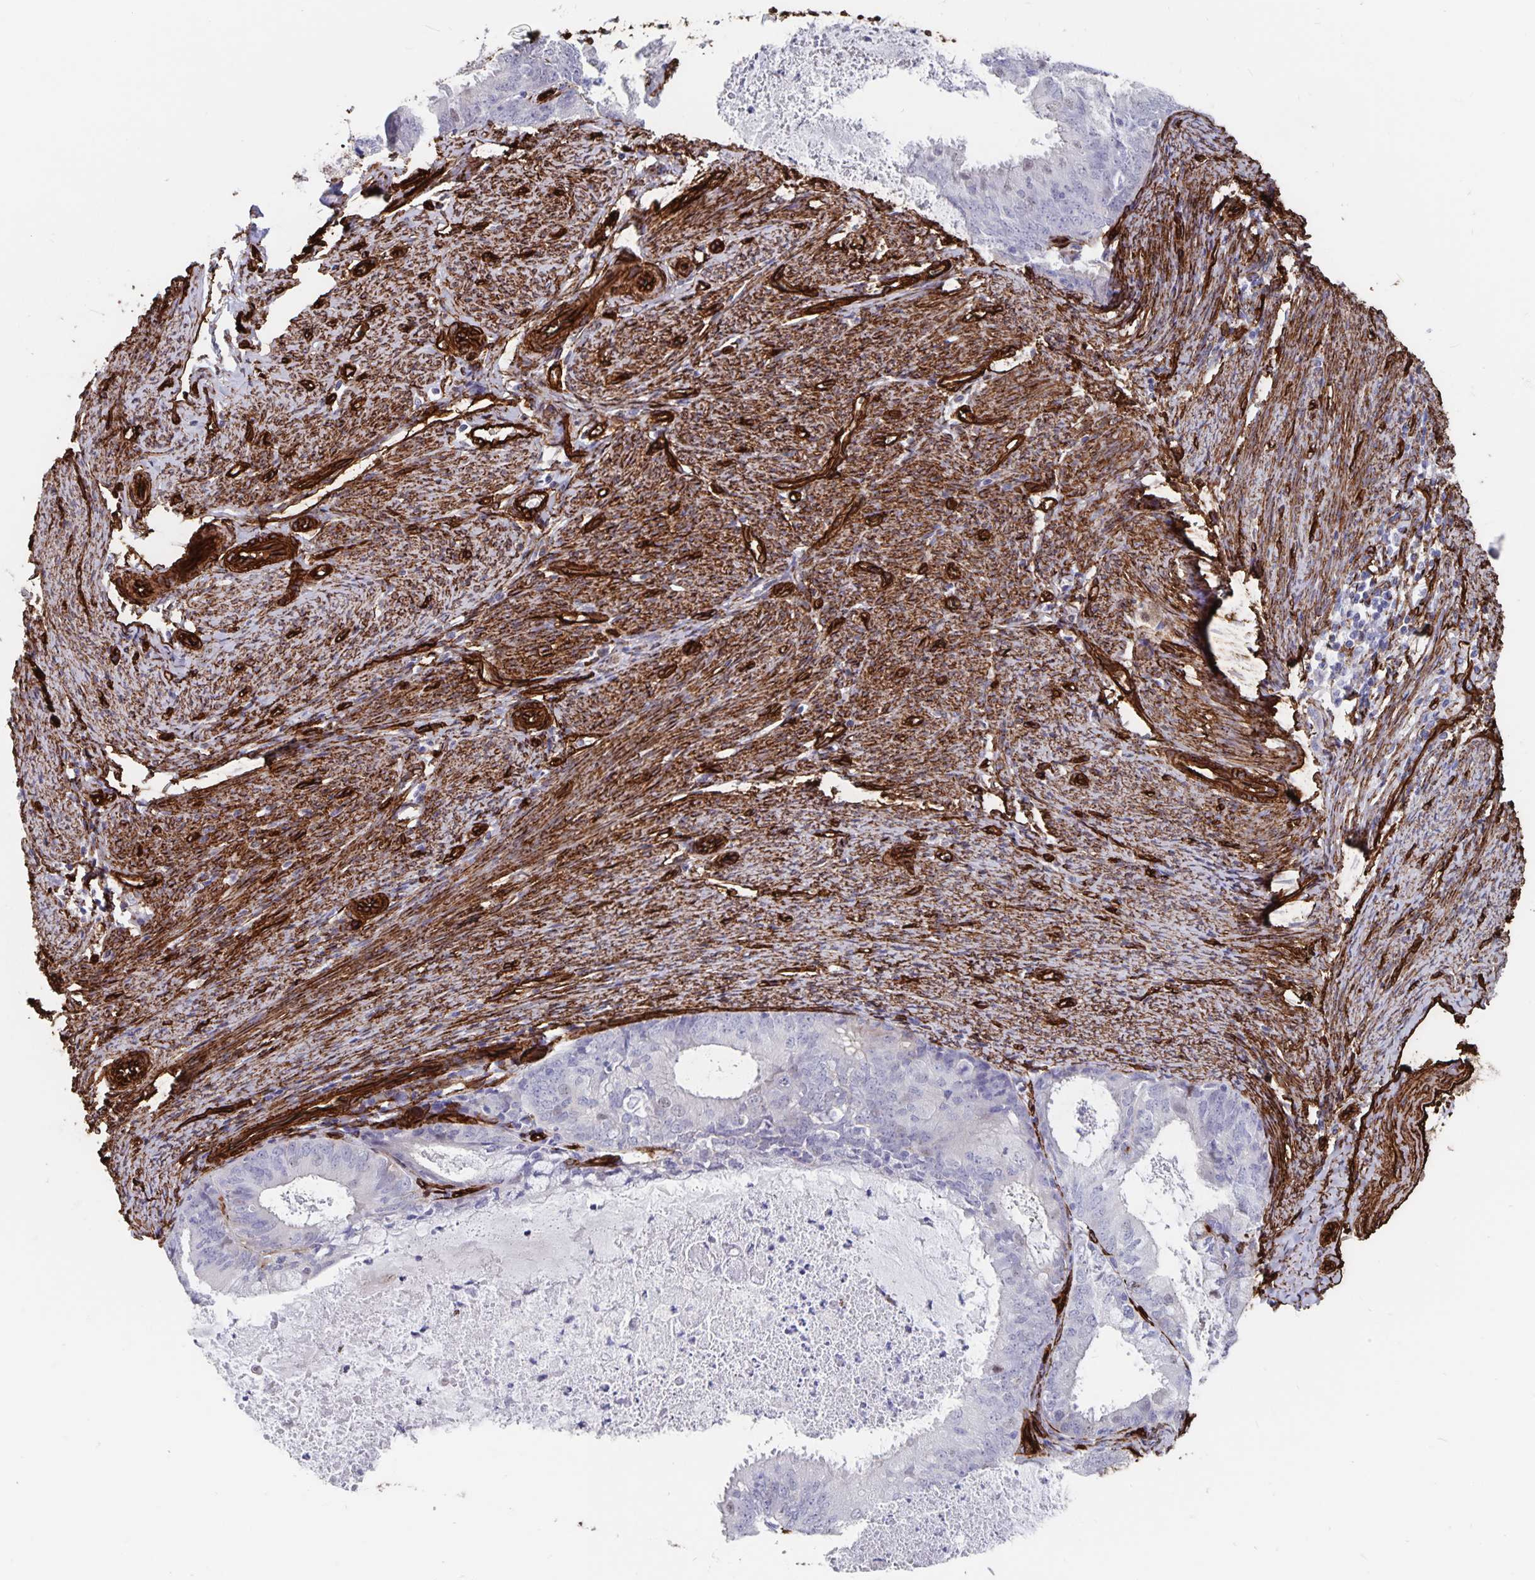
{"staining": {"intensity": "negative", "quantity": "none", "location": "none"}, "tissue": "endometrial cancer", "cell_type": "Tumor cells", "image_type": "cancer", "snomed": [{"axis": "morphology", "description": "Adenocarcinoma, NOS"}, {"axis": "topography", "description": "Endometrium"}], "caption": "Immunohistochemistry photomicrograph of neoplastic tissue: endometrial cancer (adenocarcinoma) stained with DAB (3,3'-diaminobenzidine) displays no significant protein expression in tumor cells. (DAB (3,3'-diaminobenzidine) IHC with hematoxylin counter stain).", "gene": "DCHS2", "patient": {"sex": "female", "age": 57}}